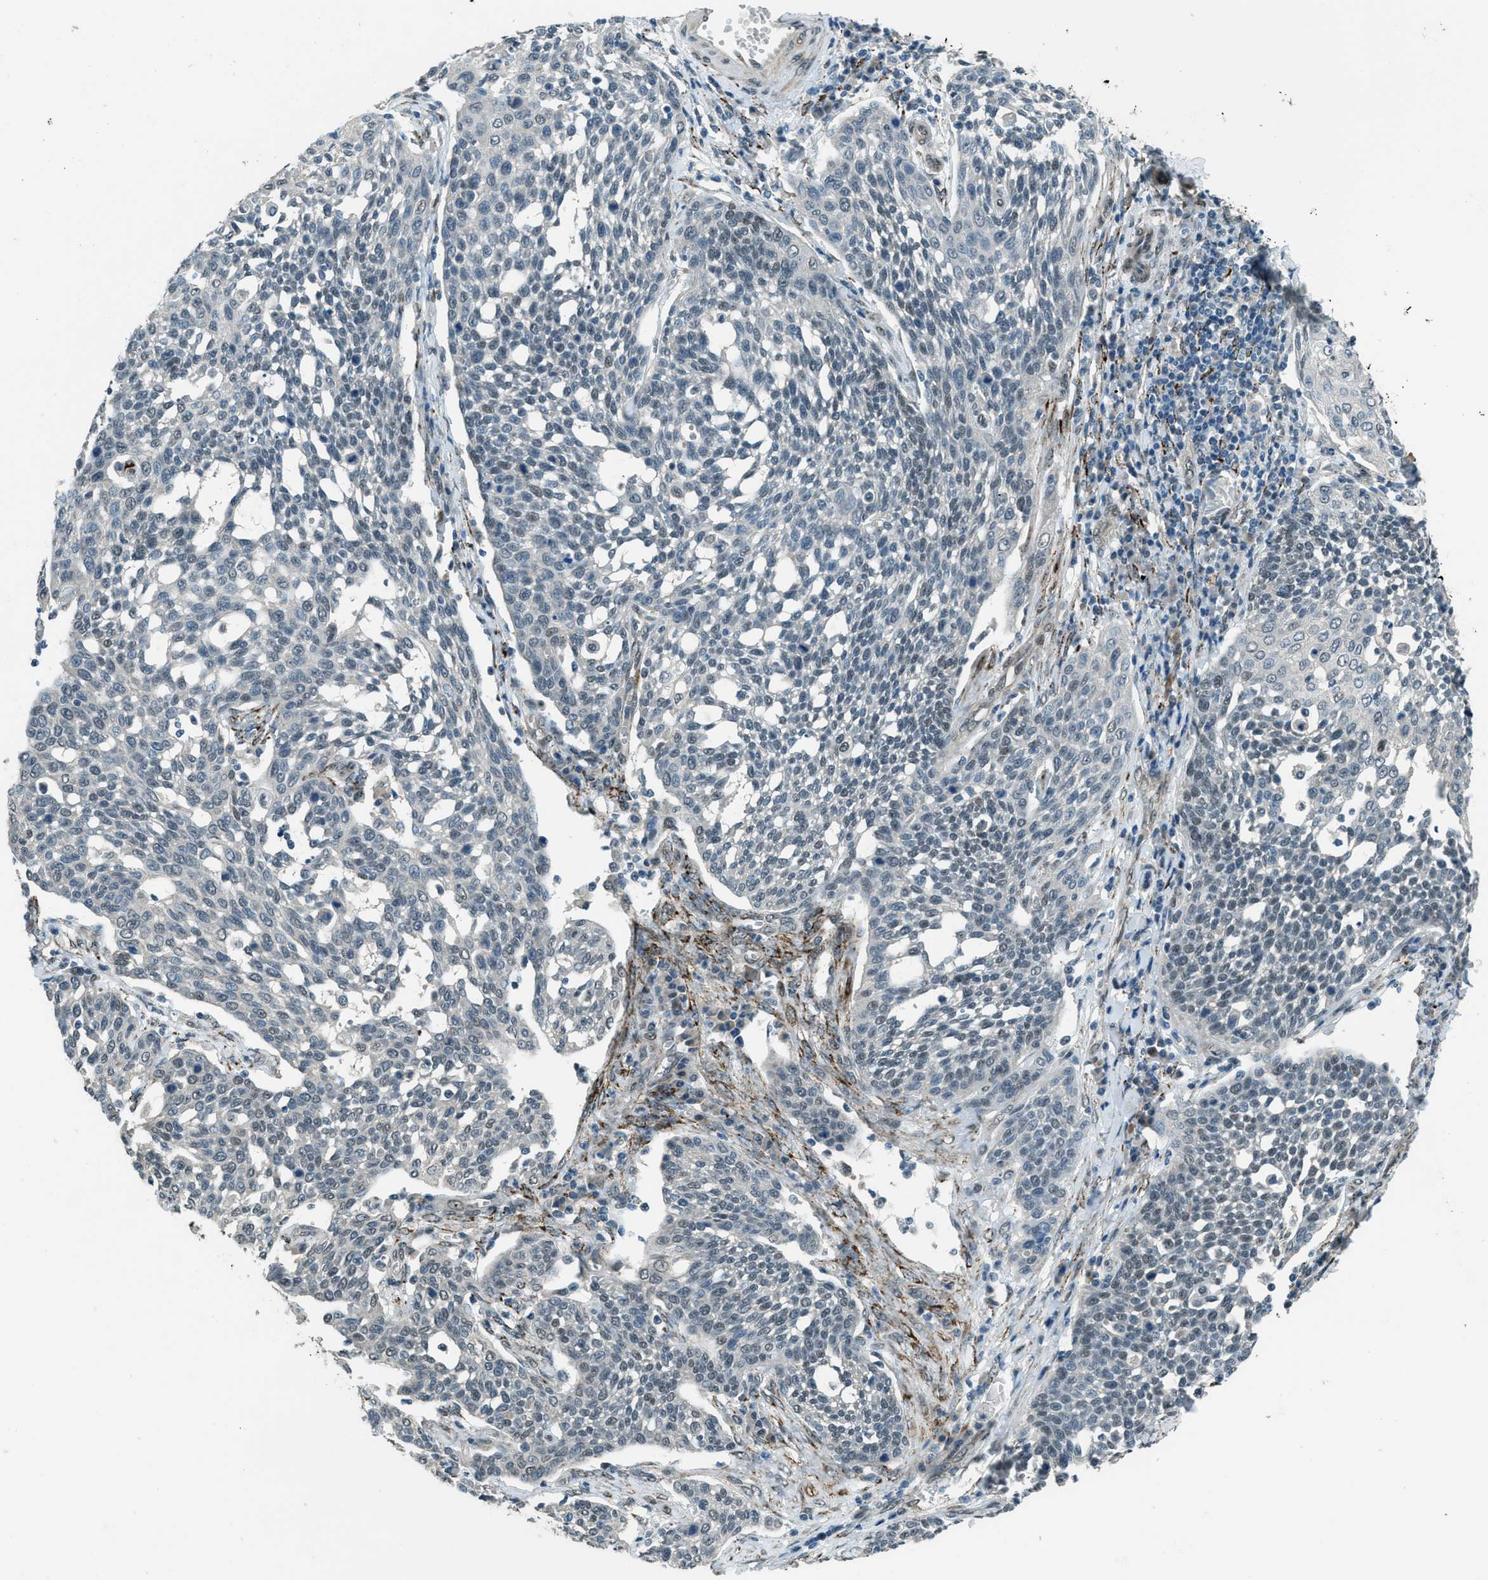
{"staining": {"intensity": "weak", "quantity": "<25%", "location": "nuclear"}, "tissue": "cervical cancer", "cell_type": "Tumor cells", "image_type": "cancer", "snomed": [{"axis": "morphology", "description": "Squamous cell carcinoma, NOS"}, {"axis": "topography", "description": "Cervix"}], "caption": "Immunohistochemistry (IHC) image of cervical cancer stained for a protein (brown), which exhibits no staining in tumor cells.", "gene": "NPEPL1", "patient": {"sex": "female", "age": 34}}